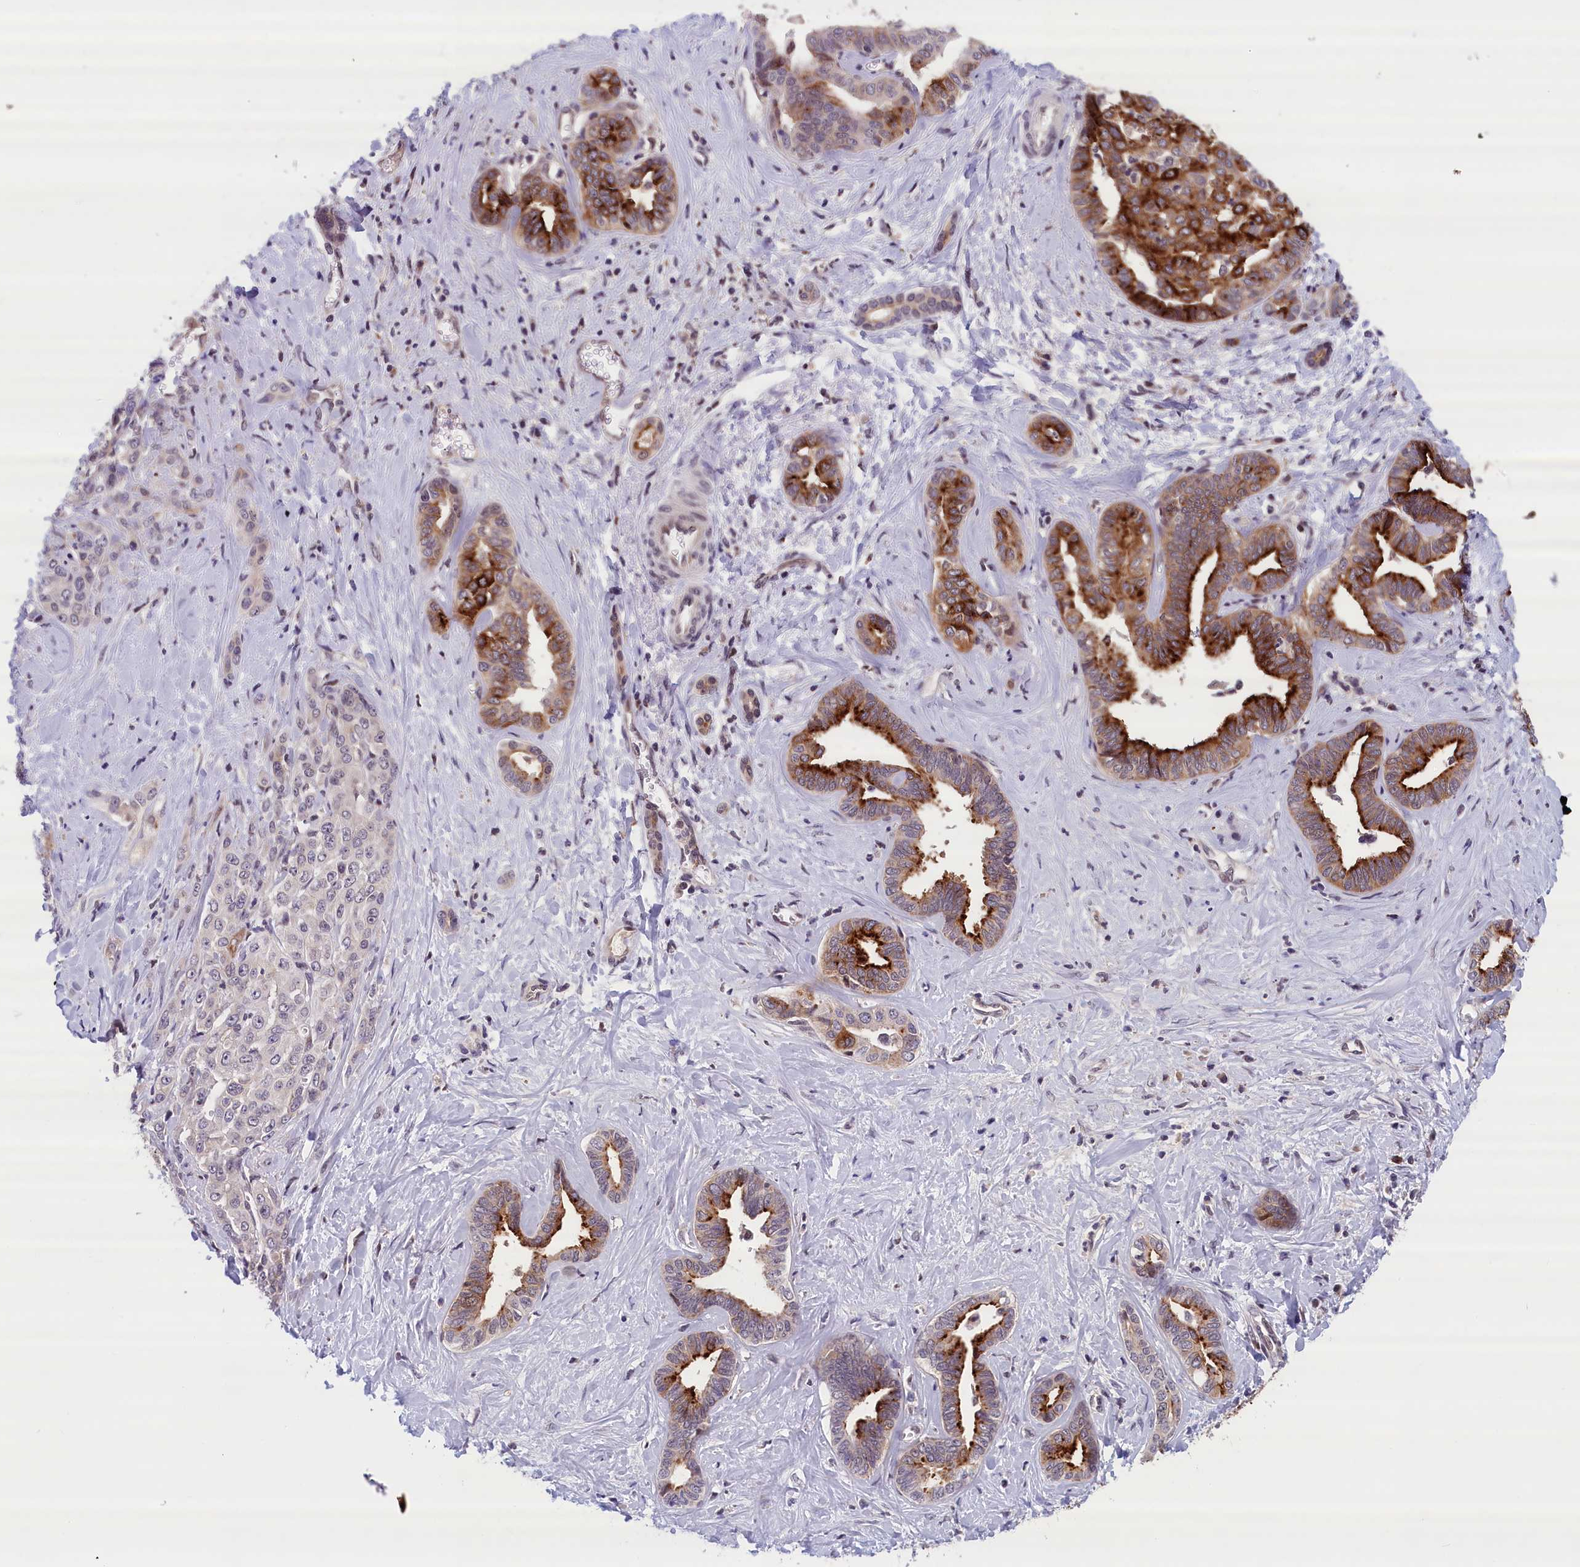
{"staining": {"intensity": "strong", "quantity": "25%-75%", "location": "cytoplasmic/membranous"}, "tissue": "liver cancer", "cell_type": "Tumor cells", "image_type": "cancer", "snomed": [{"axis": "morphology", "description": "Cholangiocarcinoma"}, {"axis": "topography", "description": "Liver"}], "caption": "A photomicrograph showing strong cytoplasmic/membranous staining in about 25%-75% of tumor cells in liver cancer (cholangiocarcinoma), as visualized by brown immunohistochemical staining.", "gene": "KCNK6", "patient": {"sex": "female", "age": 77}}